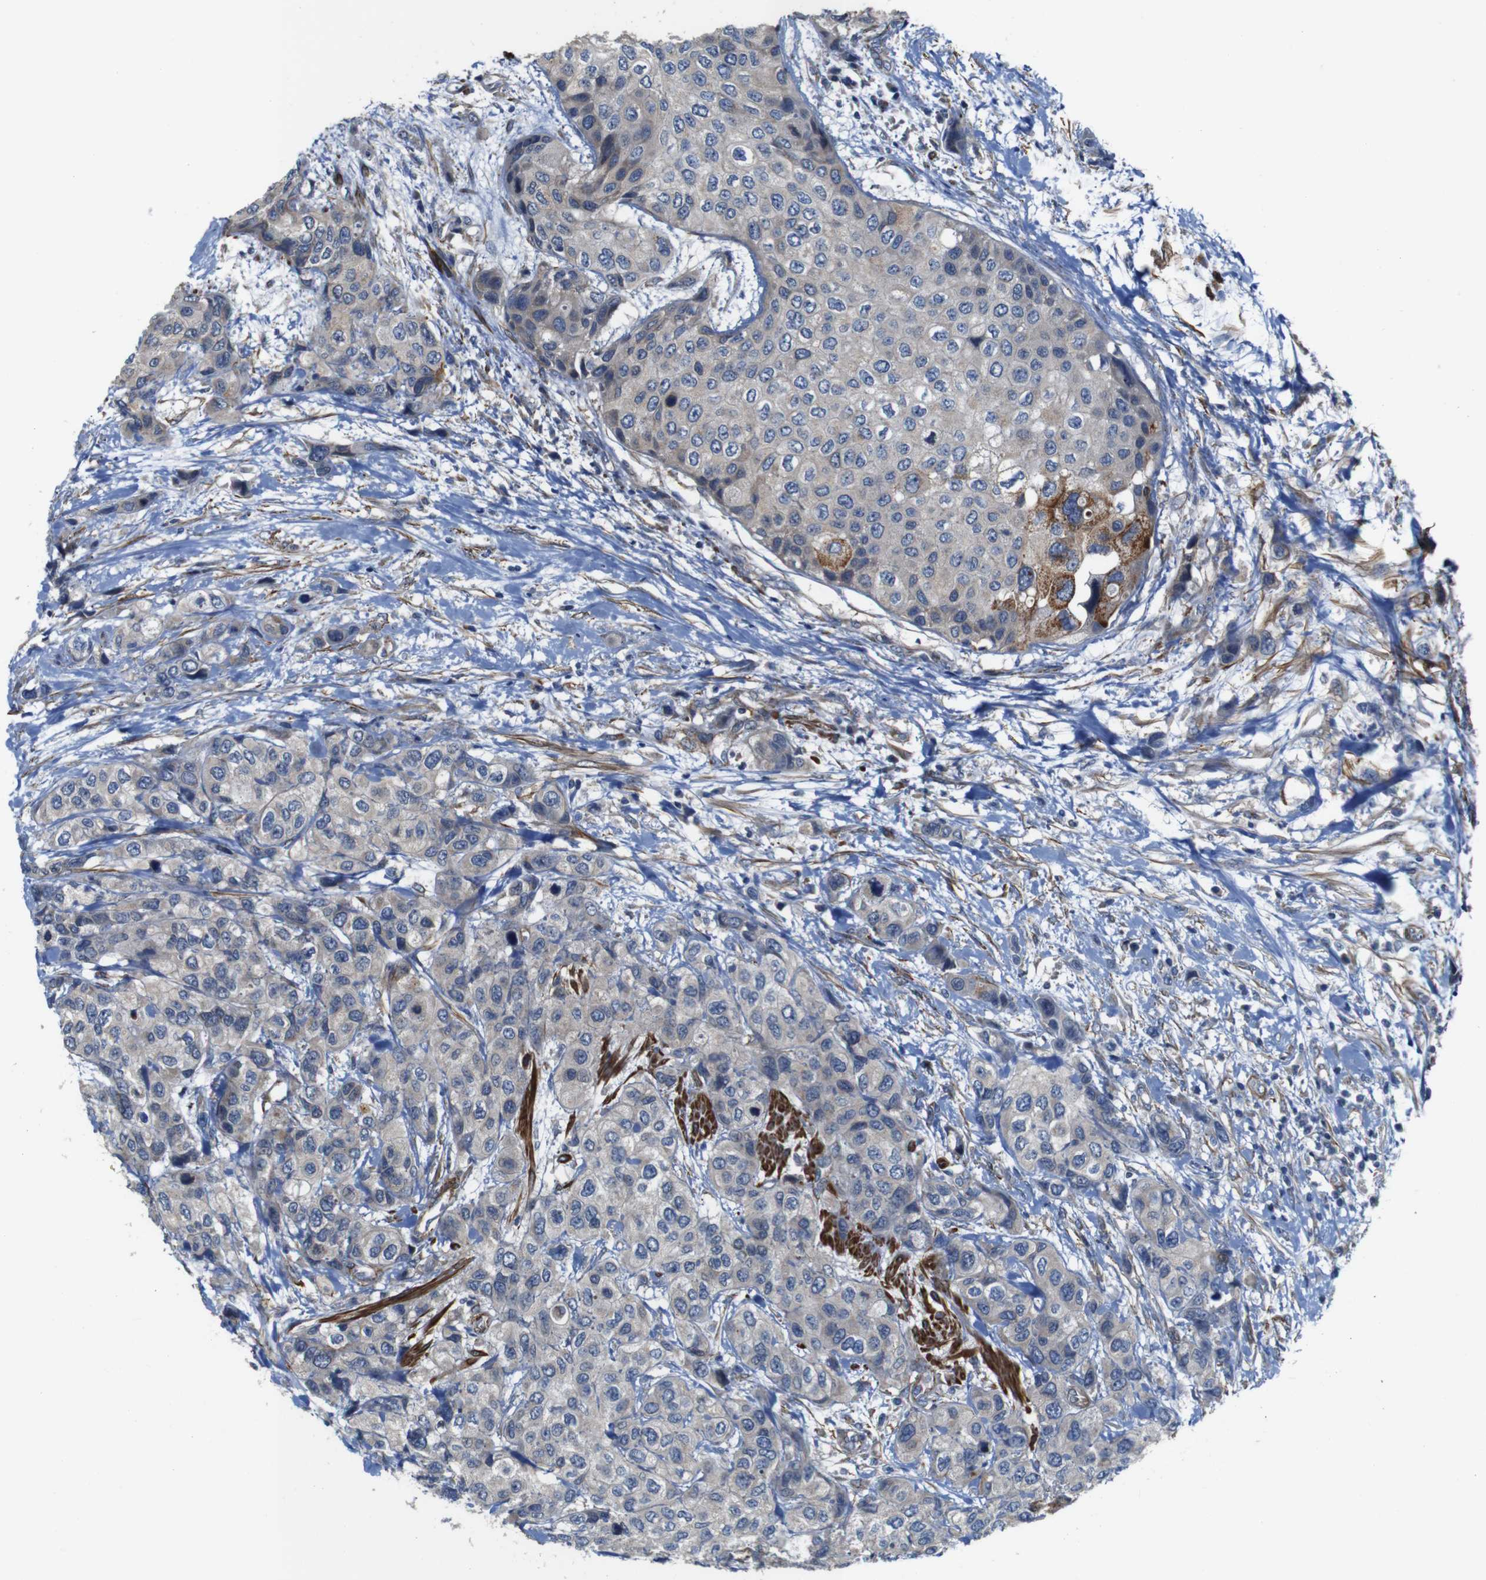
{"staining": {"intensity": "moderate", "quantity": "<25%", "location": "cytoplasmic/membranous"}, "tissue": "urothelial cancer", "cell_type": "Tumor cells", "image_type": "cancer", "snomed": [{"axis": "morphology", "description": "Urothelial carcinoma, High grade"}, {"axis": "topography", "description": "Urinary bladder"}], "caption": "A photomicrograph showing moderate cytoplasmic/membranous expression in approximately <25% of tumor cells in urothelial cancer, as visualized by brown immunohistochemical staining.", "gene": "GGT7", "patient": {"sex": "female", "age": 56}}